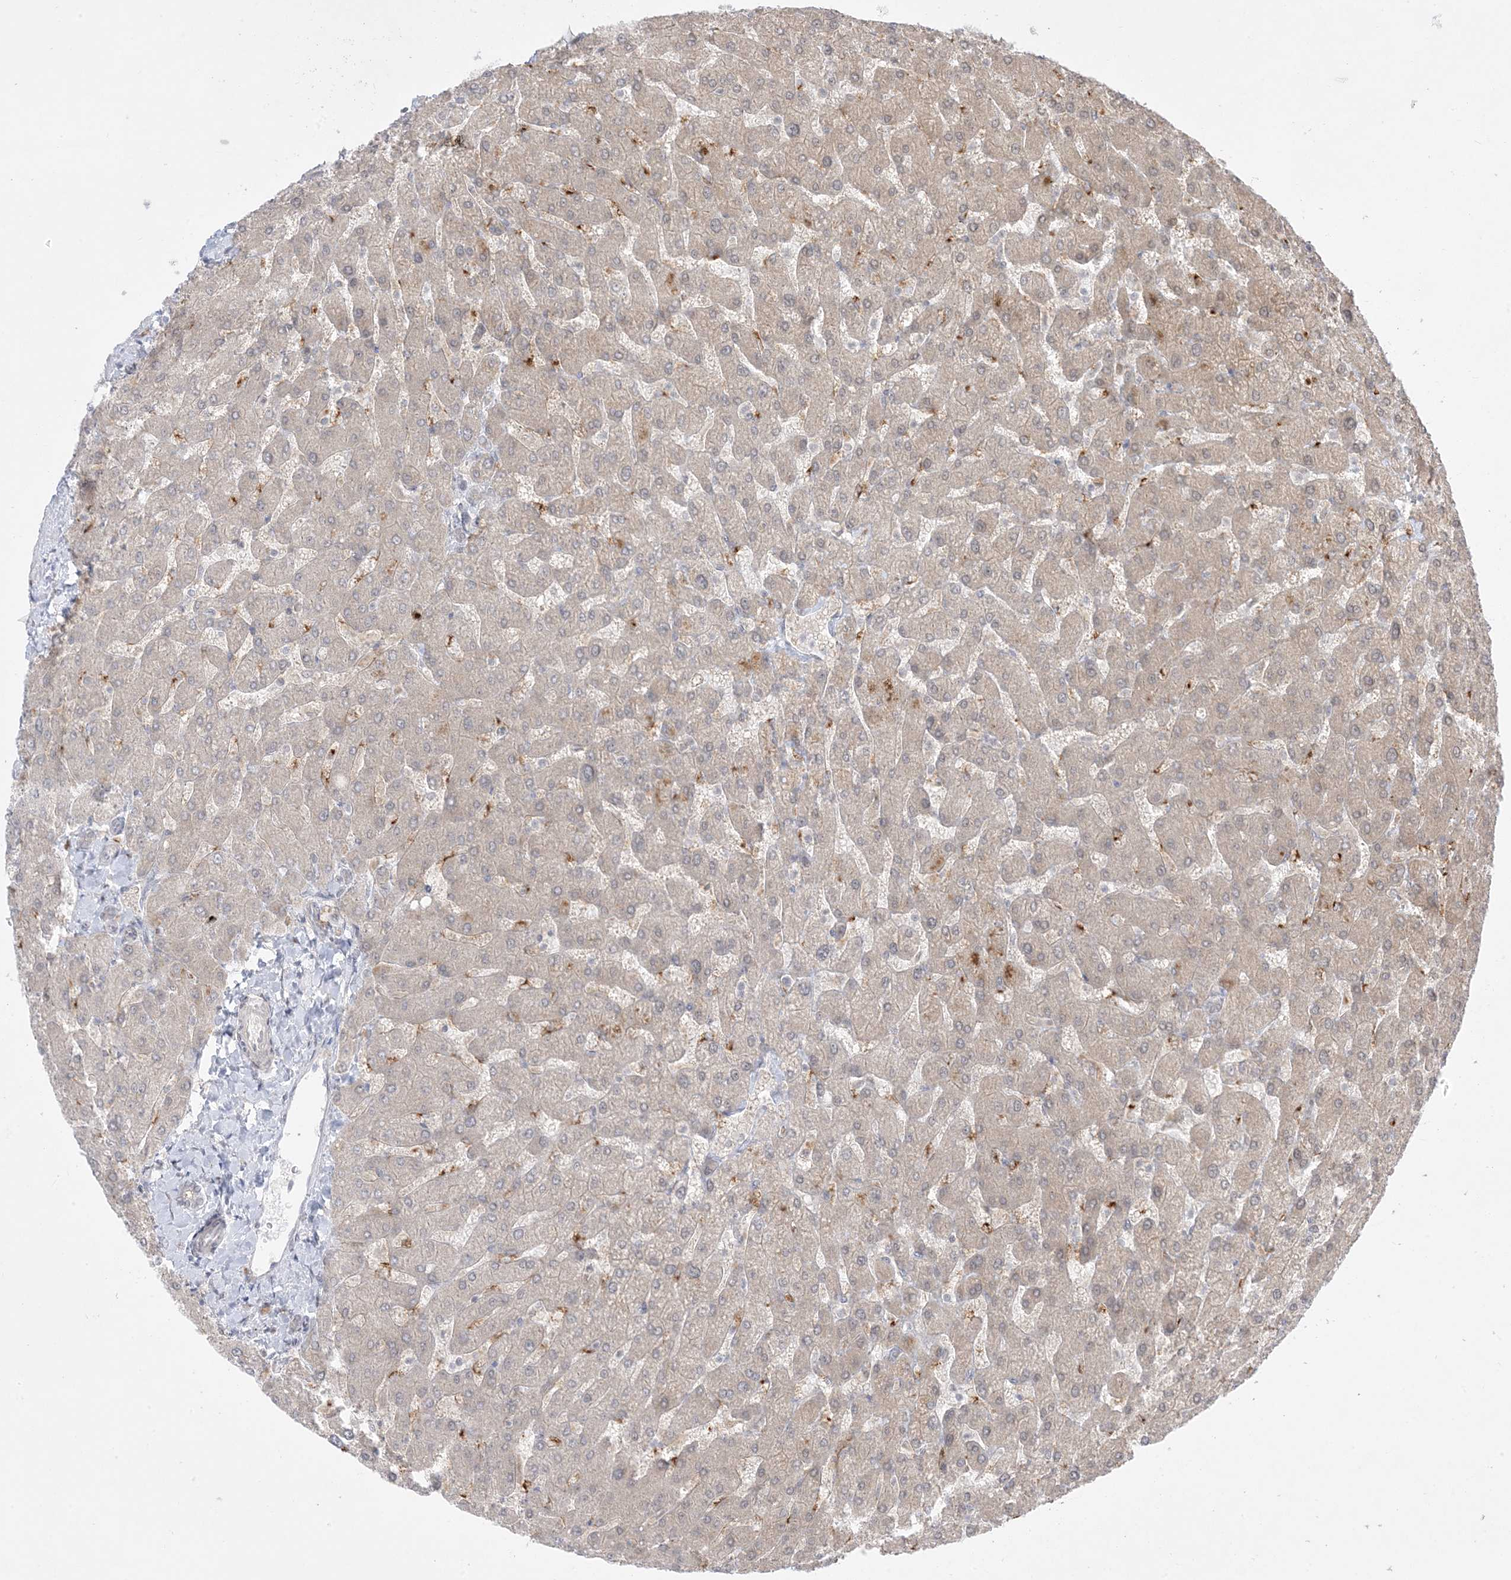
{"staining": {"intensity": "weak", "quantity": ">75%", "location": "cytoplasmic/membranous"}, "tissue": "liver", "cell_type": "Cholangiocytes", "image_type": "normal", "snomed": [{"axis": "morphology", "description": "Normal tissue, NOS"}, {"axis": "topography", "description": "Liver"}], "caption": "IHC of normal liver demonstrates low levels of weak cytoplasmic/membranous expression in about >75% of cholangiocytes.", "gene": "PTK6", "patient": {"sex": "male", "age": 55}}